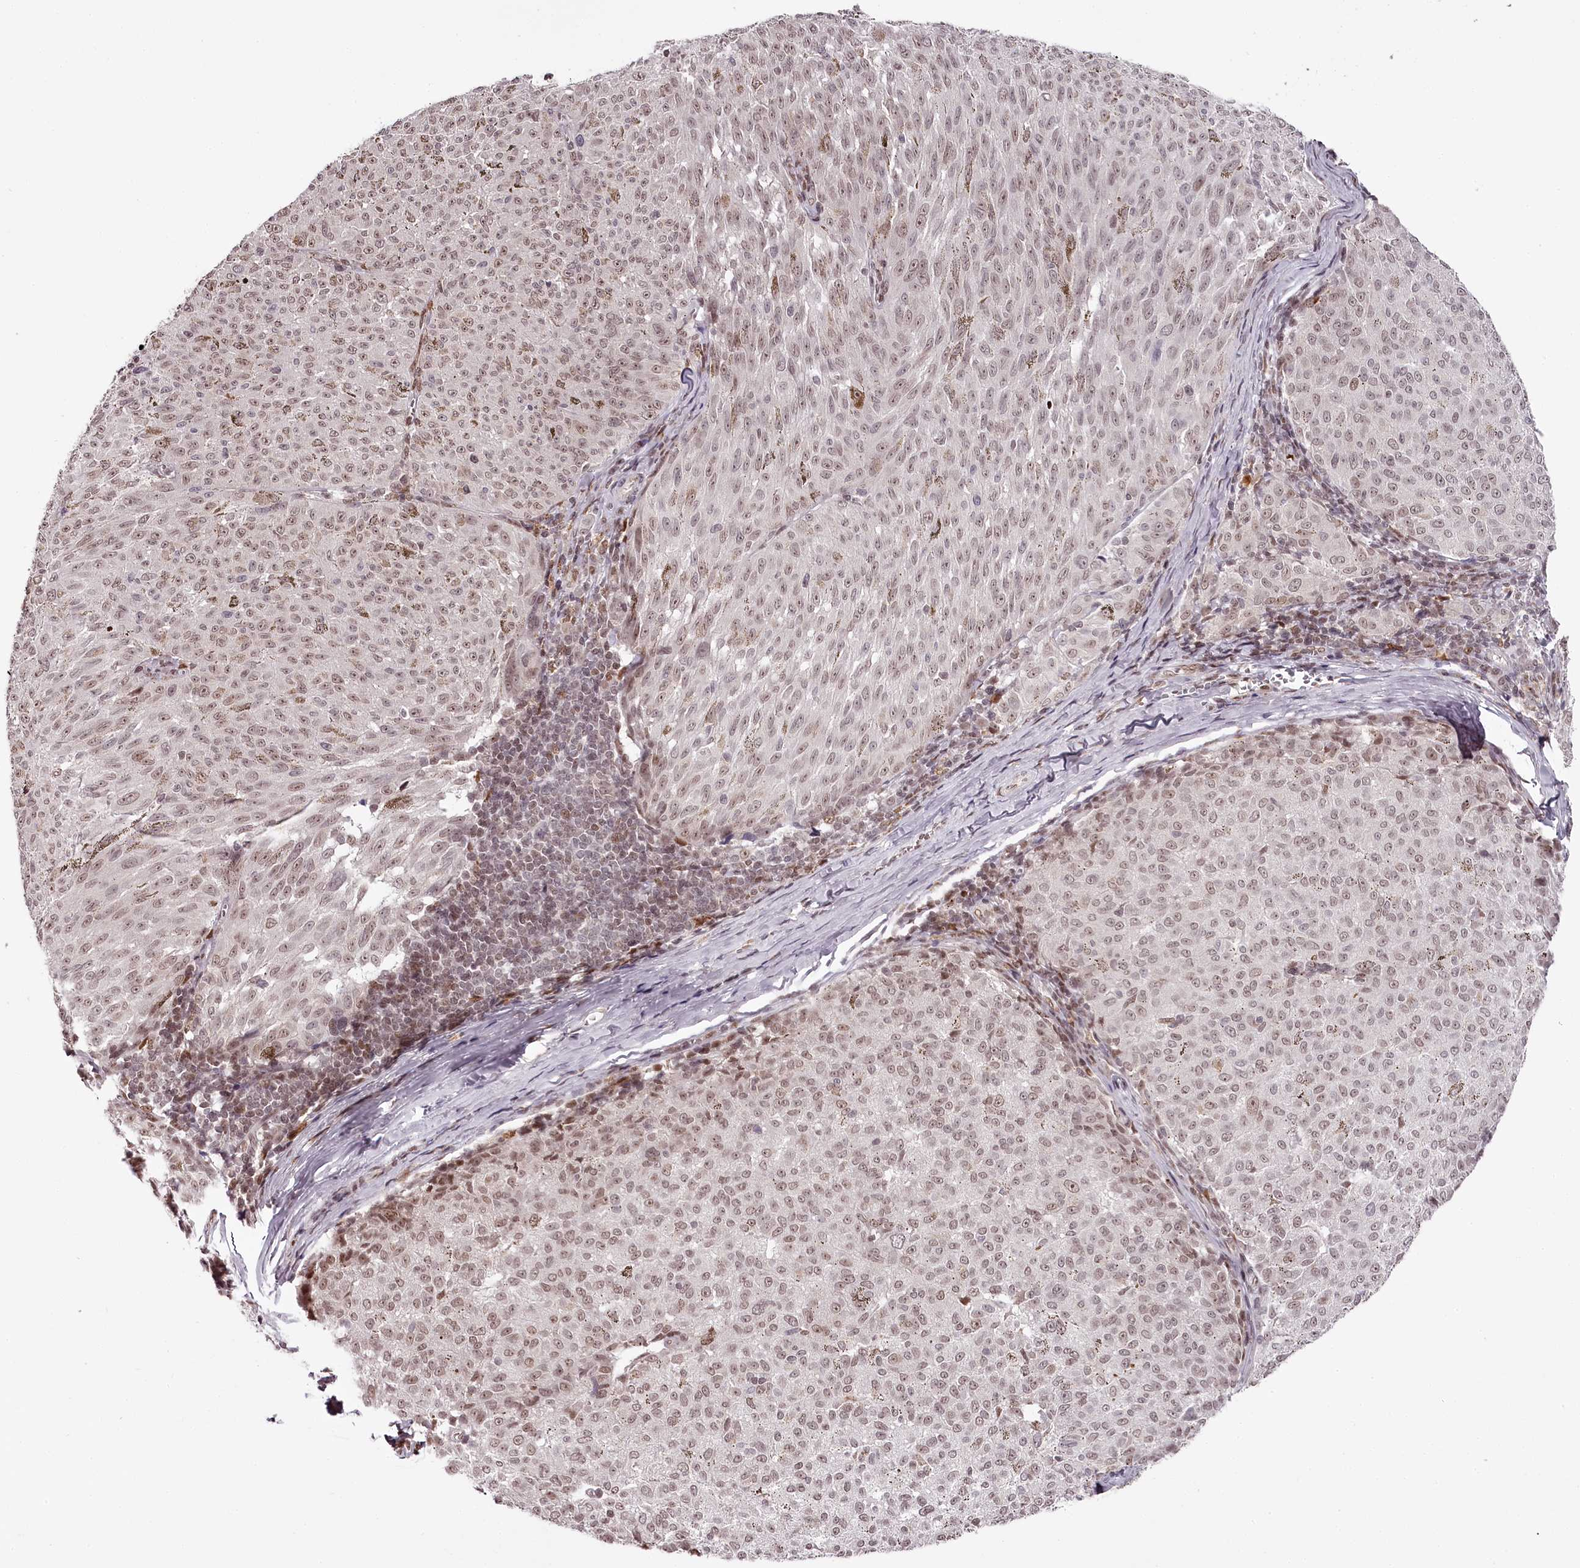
{"staining": {"intensity": "weak", "quantity": "25%-75%", "location": "nuclear"}, "tissue": "melanoma", "cell_type": "Tumor cells", "image_type": "cancer", "snomed": [{"axis": "morphology", "description": "Malignant melanoma, NOS"}, {"axis": "topography", "description": "Skin"}], "caption": "Protein analysis of malignant melanoma tissue shows weak nuclear positivity in about 25%-75% of tumor cells. The protein is shown in brown color, while the nuclei are stained blue.", "gene": "THYN1", "patient": {"sex": "female", "age": 72}}